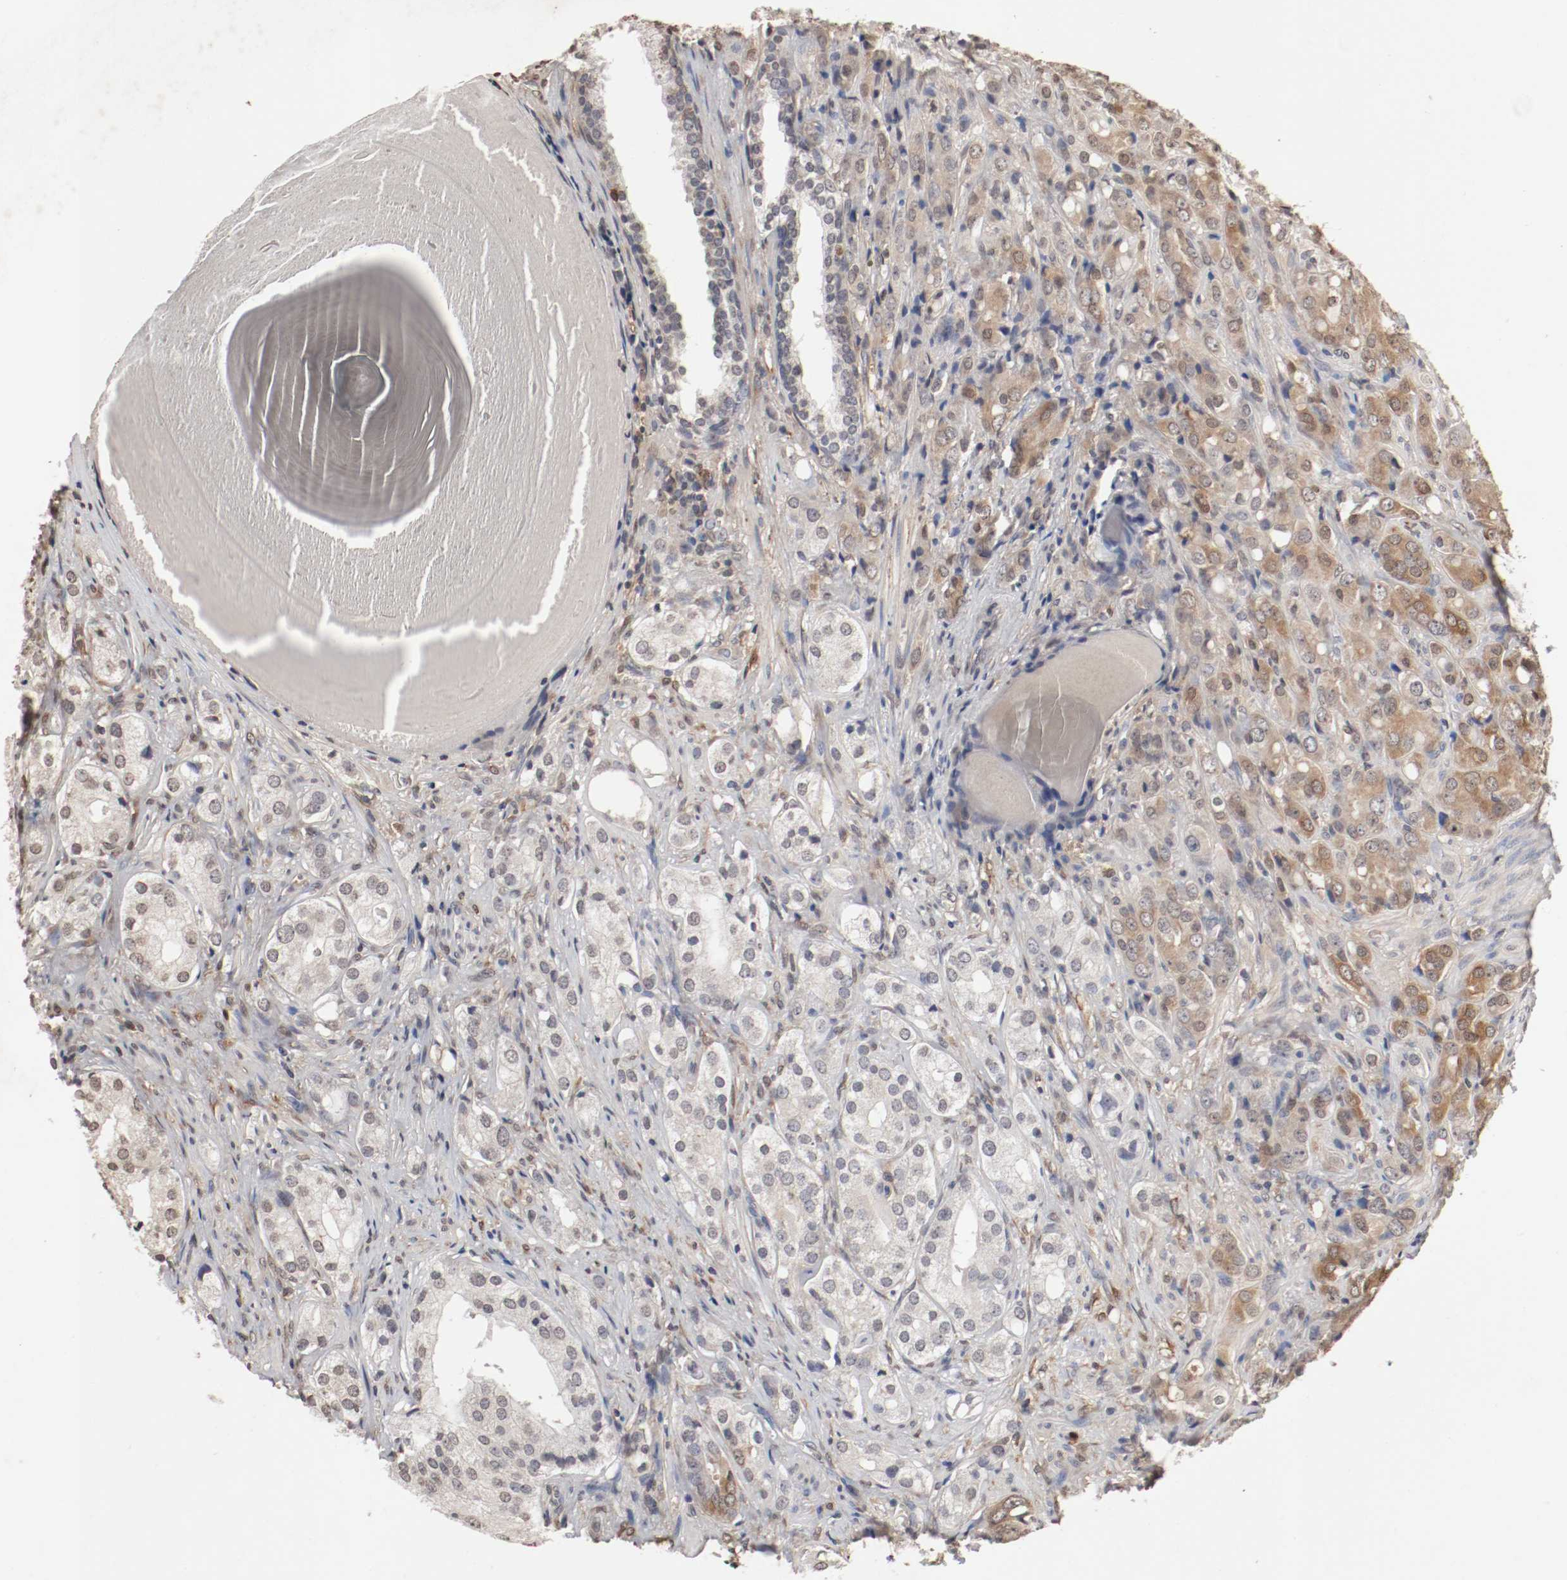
{"staining": {"intensity": "weak", "quantity": "25%-75%", "location": "cytoplasmic/membranous,nuclear"}, "tissue": "prostate cancer", "cell_type": "Tumor cells", "image_type": "cancer", "snomed": [{"axis": "morphology", "description": "Adenocarcinoma, Low grade"}, {"axis": "topography", "description": "Prostate"}], "caption": "Human prostate cancer (adenocarcinoma (low-grade)) stained for a protein (brown) shows weak cytoplasmic/membranous and nuclear positive staining in about 25%-75% of tumor cells.", "gene": "WASL", "patient": {"sex": "male", "age": 64}}